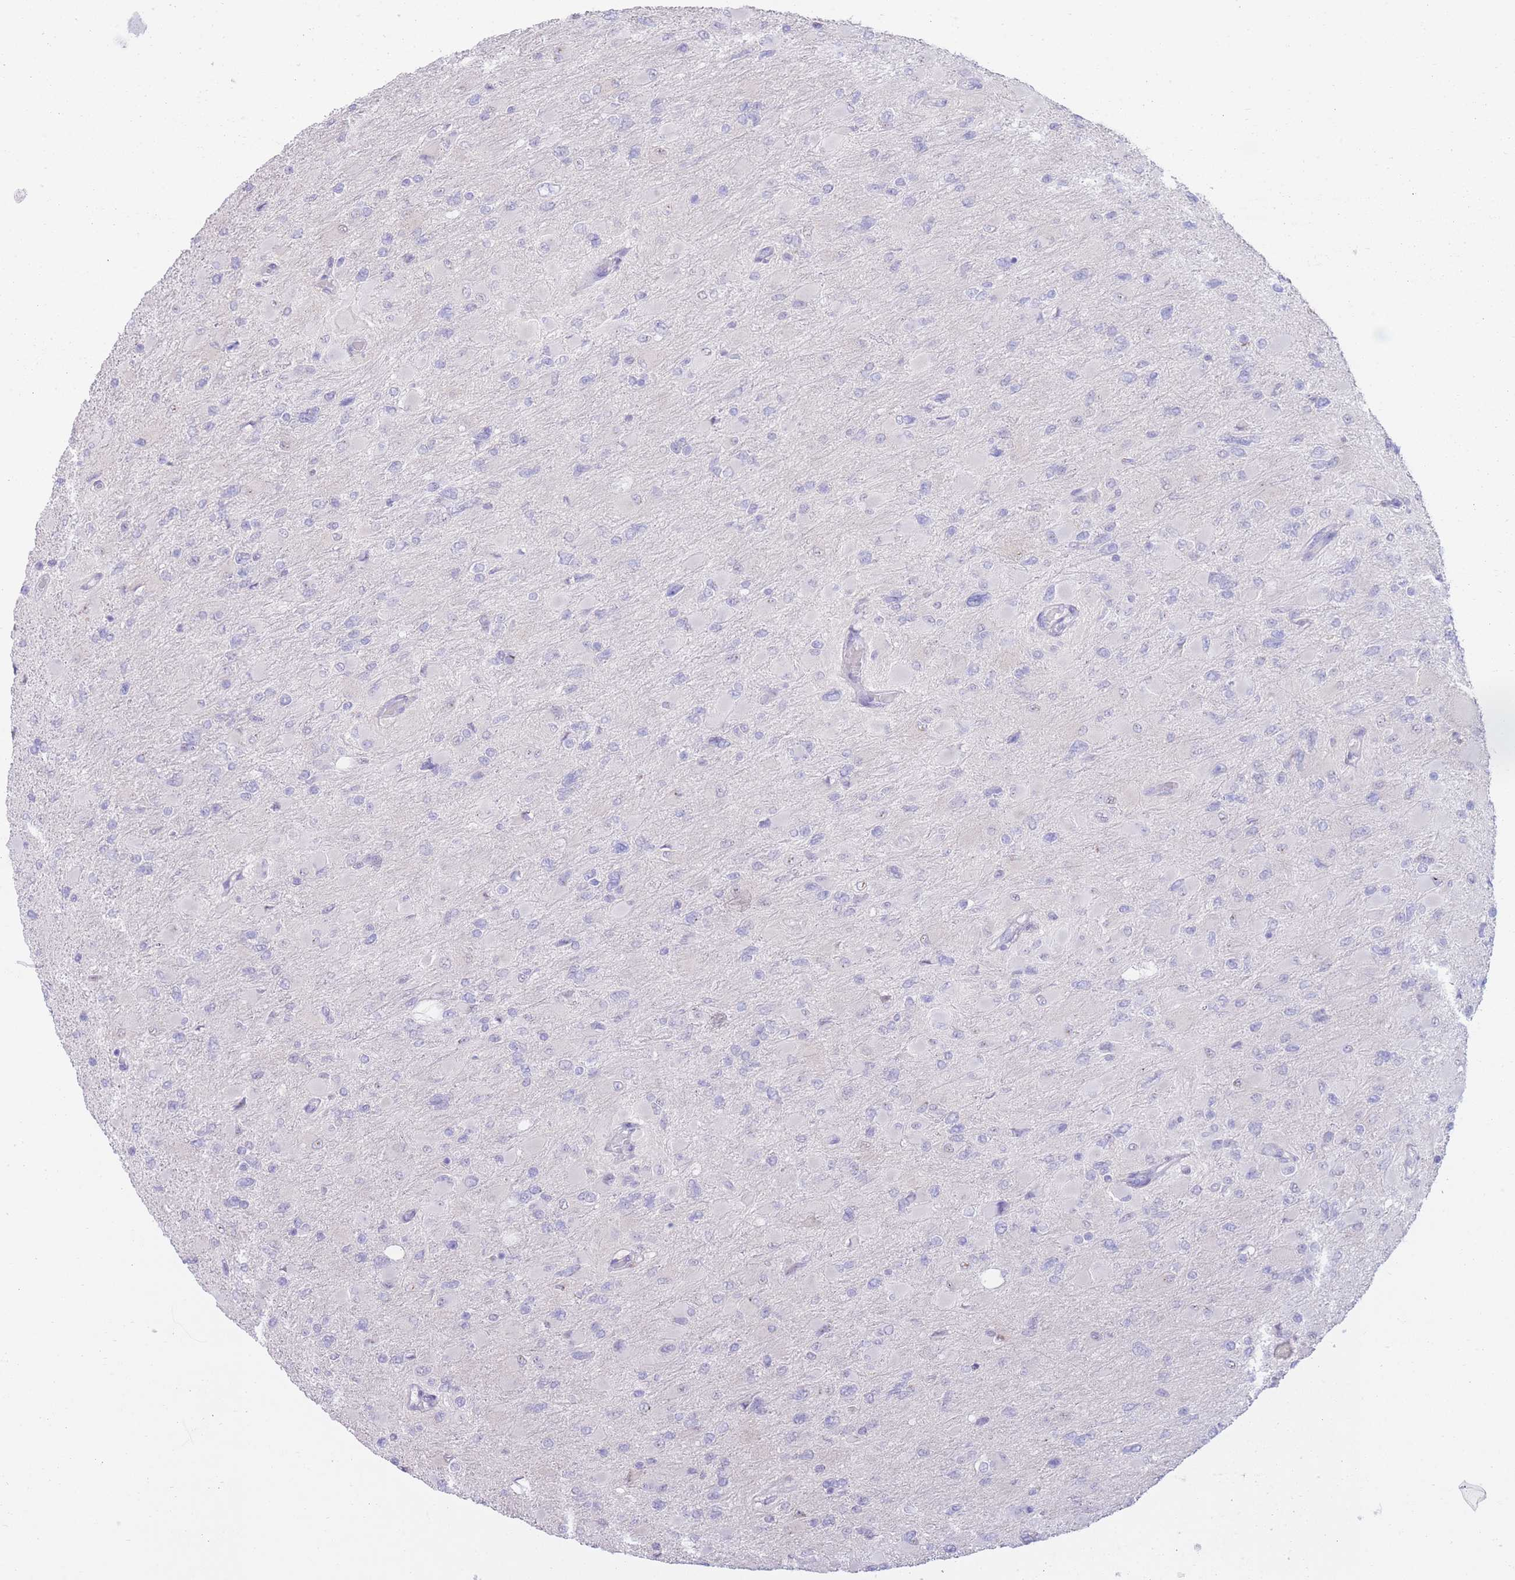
{"staining": {"intensity": "negative", "quantity": "none", "location": "none"}, "tissue": "glioma", "cell_type": "Tumor cells", "image_type": "cancer", "snomed": [{"axis": "morphology", "description": "Glioma, malignant, High grade"}, {"axis": "topography", "description": "Cerebral cortex"}], "caption": "Immunohistochemistry photomicrograph of glioma stained for a protein (brown), which exhibits no staining in tumor cells.", "gene": "FAH", "patient": {"sex": "female", "age": 36}}